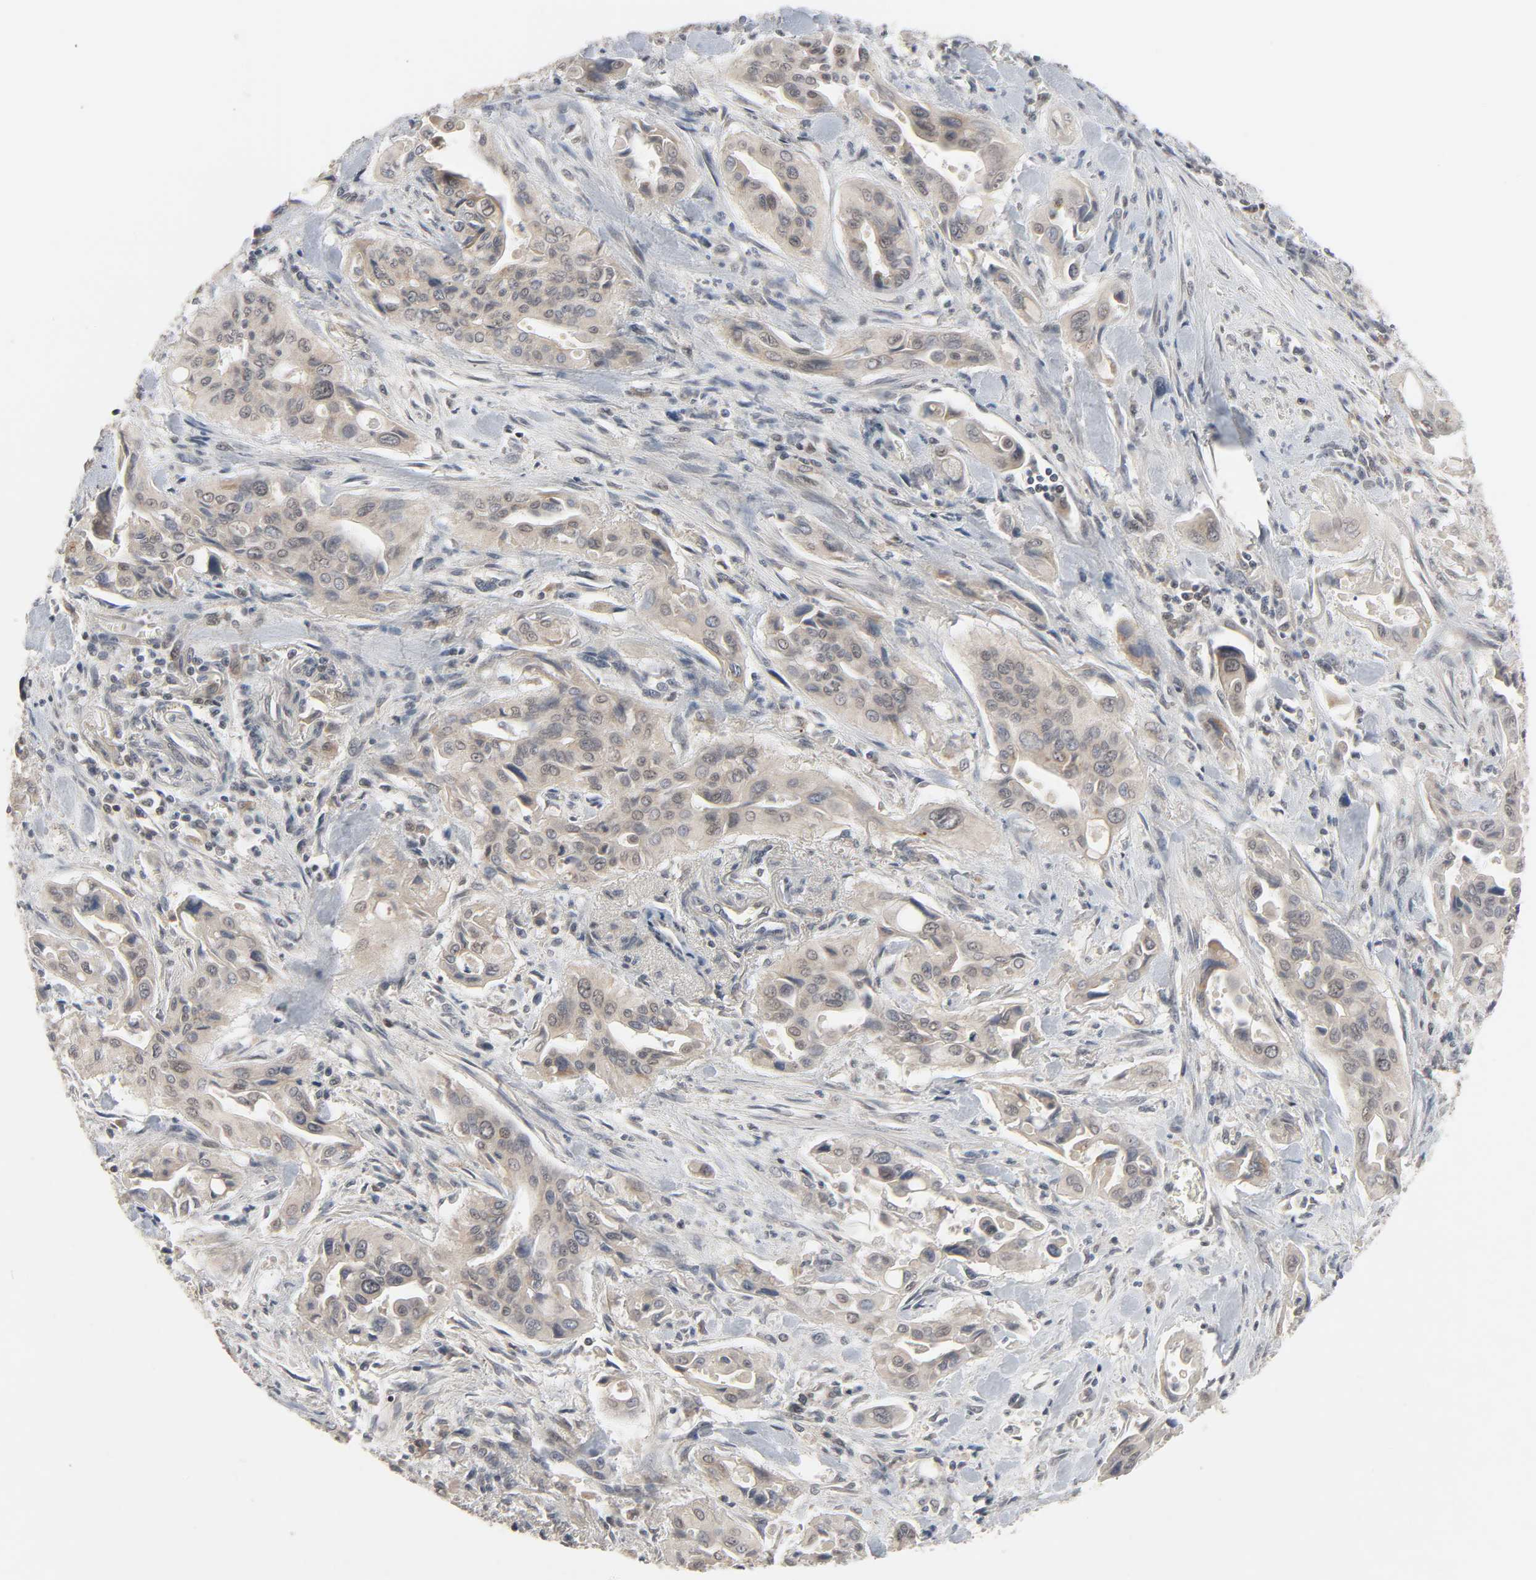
{"staining": {"intensity": "weak", "quantity": "25%-75%", "location": "cytoplasmic/membranous"}, "tissue": "pancreatic cancer", "cell_type": "Tumor cells", "image_type": "cancer", "snomed": [{"axis": "morphology", "description": "Adenocarcinoma, NOS"}, {"axis": "topography", "description": "Pancreas"}], "caption": "This photomicrograph reveals immunohistochemistry (IHC) staining of pancreatic cancer, with low weak cytoplasmic/membranous staining in about 25%-75% of tumor cells.", "gene": "MT3", "patient": {"sex": "male", "age": 77}}